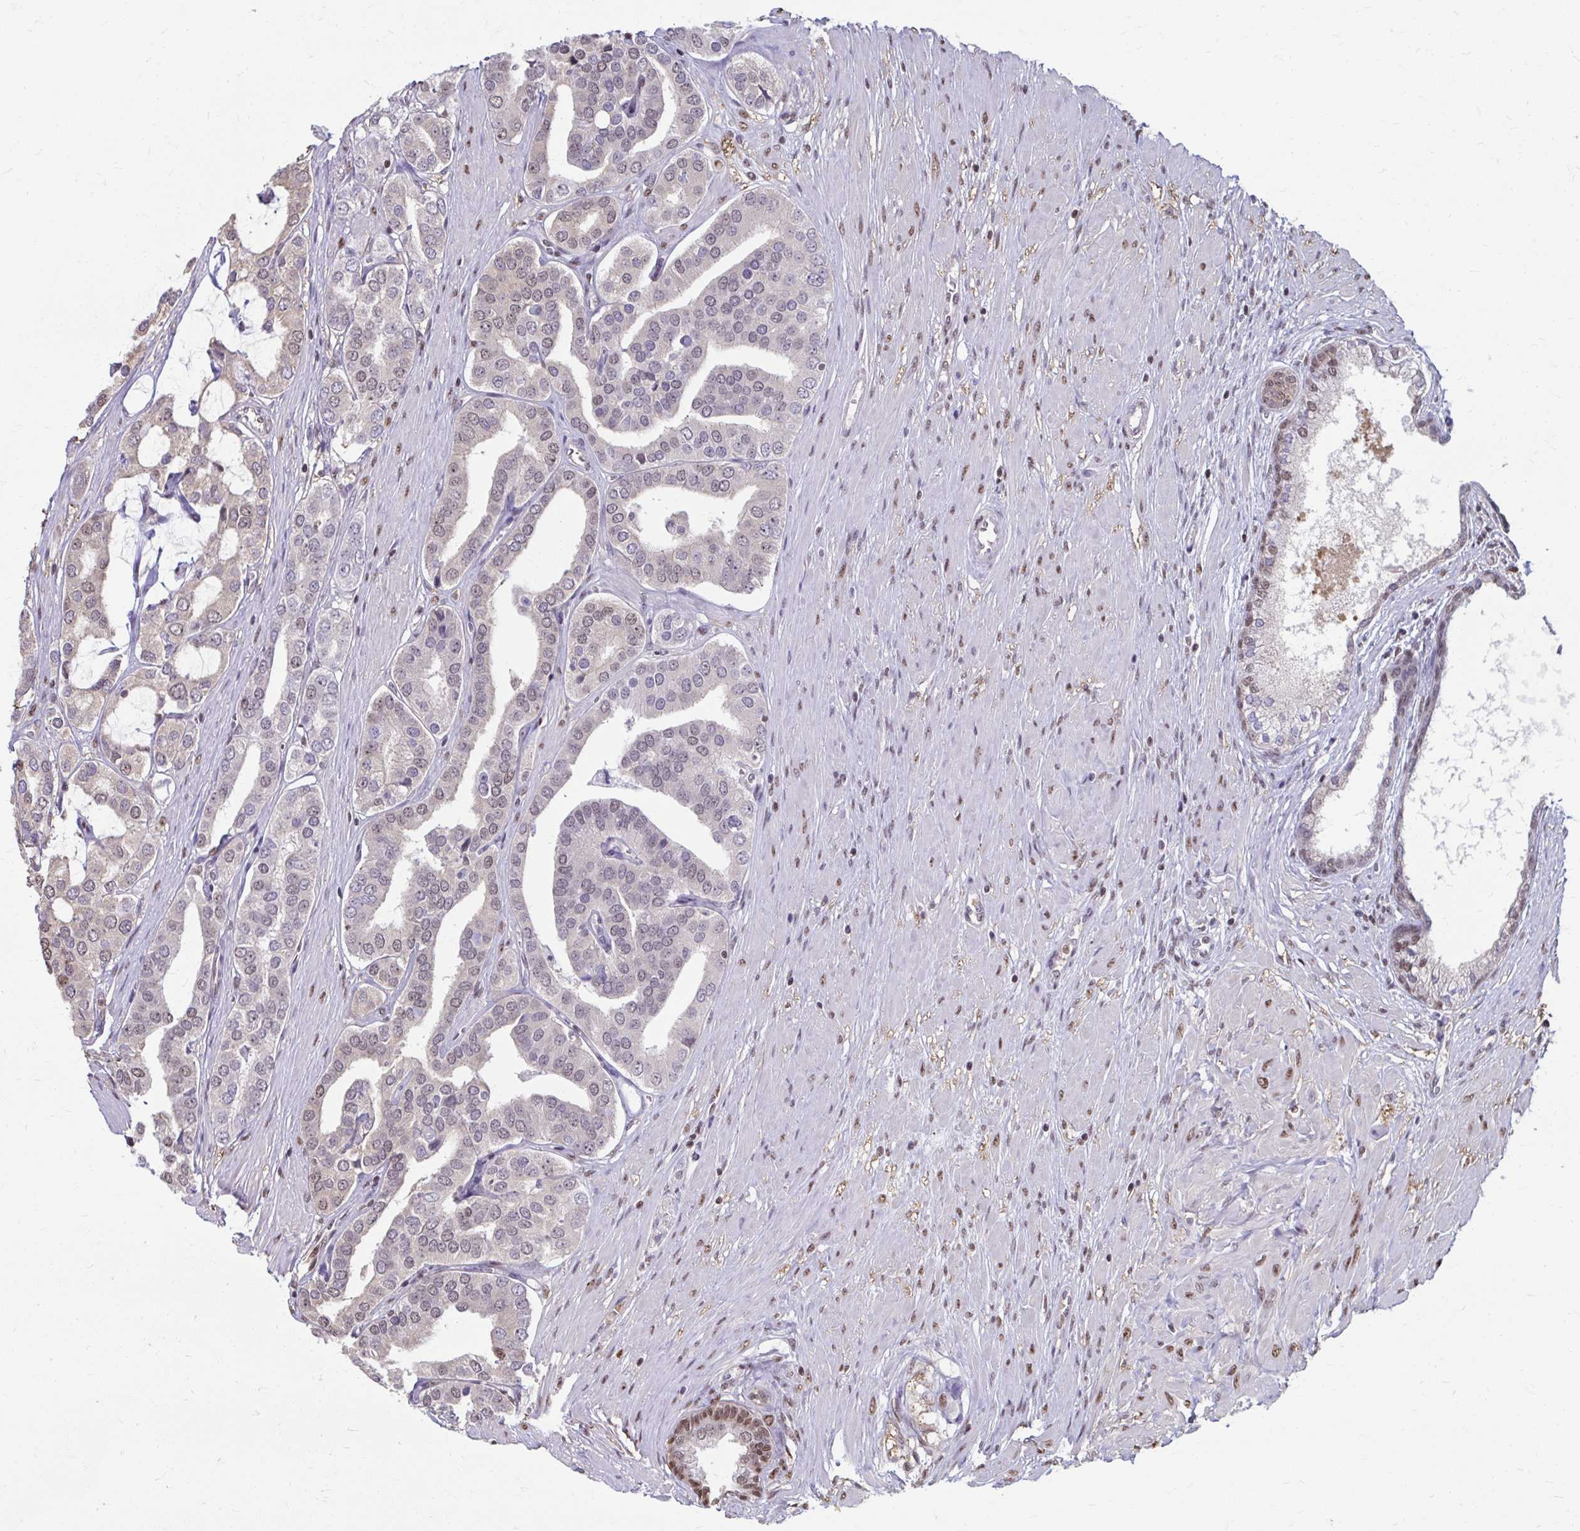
{"staining": {"intensity": "weak", "quantity": "25%-75%", "location": "nuclear"}, "tissue": "prostate cancer", "cell_type": "Tumor cells", "image_type": "cancer", "snomed": [{"axis": "morphology", "description": "Adenocarcinoma, High grade"}, {"axis": "topography", "description": "Prostate"}], "caption": "The immunohistochemical stain highlights weak nuclear positivity in tumor cells of high-grade adenocarcinoma (prostate) tissue.", "gene": "ING4", "patient": {"sex": "male", "age": 58}}